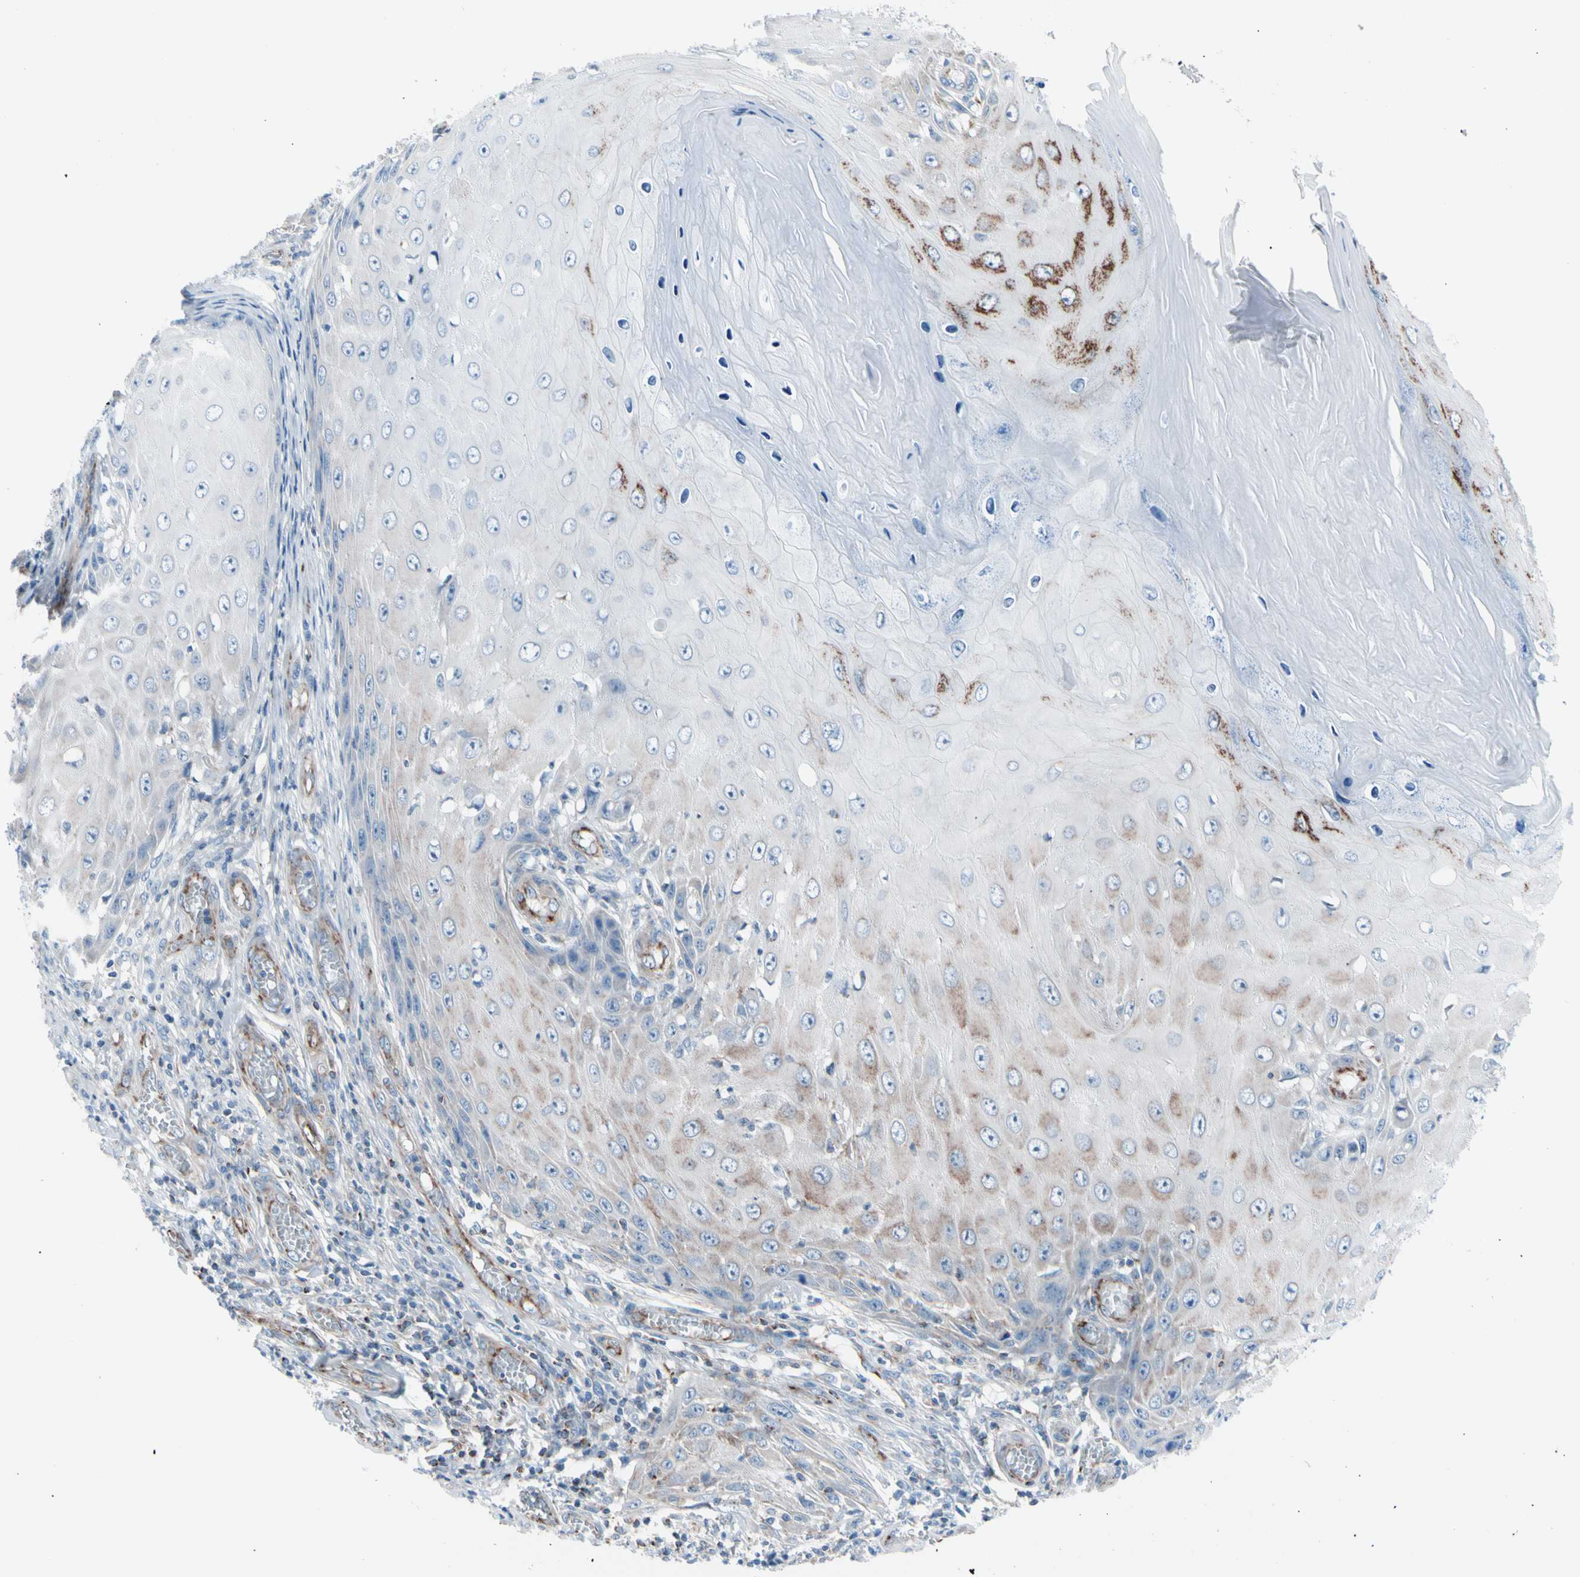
{"staining": {"intensity": "weak", "quantity": "<25%", "location": "cytoplasmic/membranous"}, "tissue": "skin cancer", "cell_type": "Tumor cells", "image_type": "cancer", "snomed": [{"axis": "morphology", "description": "Squamous cell carcinoma, NOS"}, {"axis": "topography", "description": "Skin"}], "caption": "There is no significant positivity in tumor cells of skin cancer (squamous cell carcinoma).", "gene": "HK1", "patient": {"sex": "female", "age": 73}}